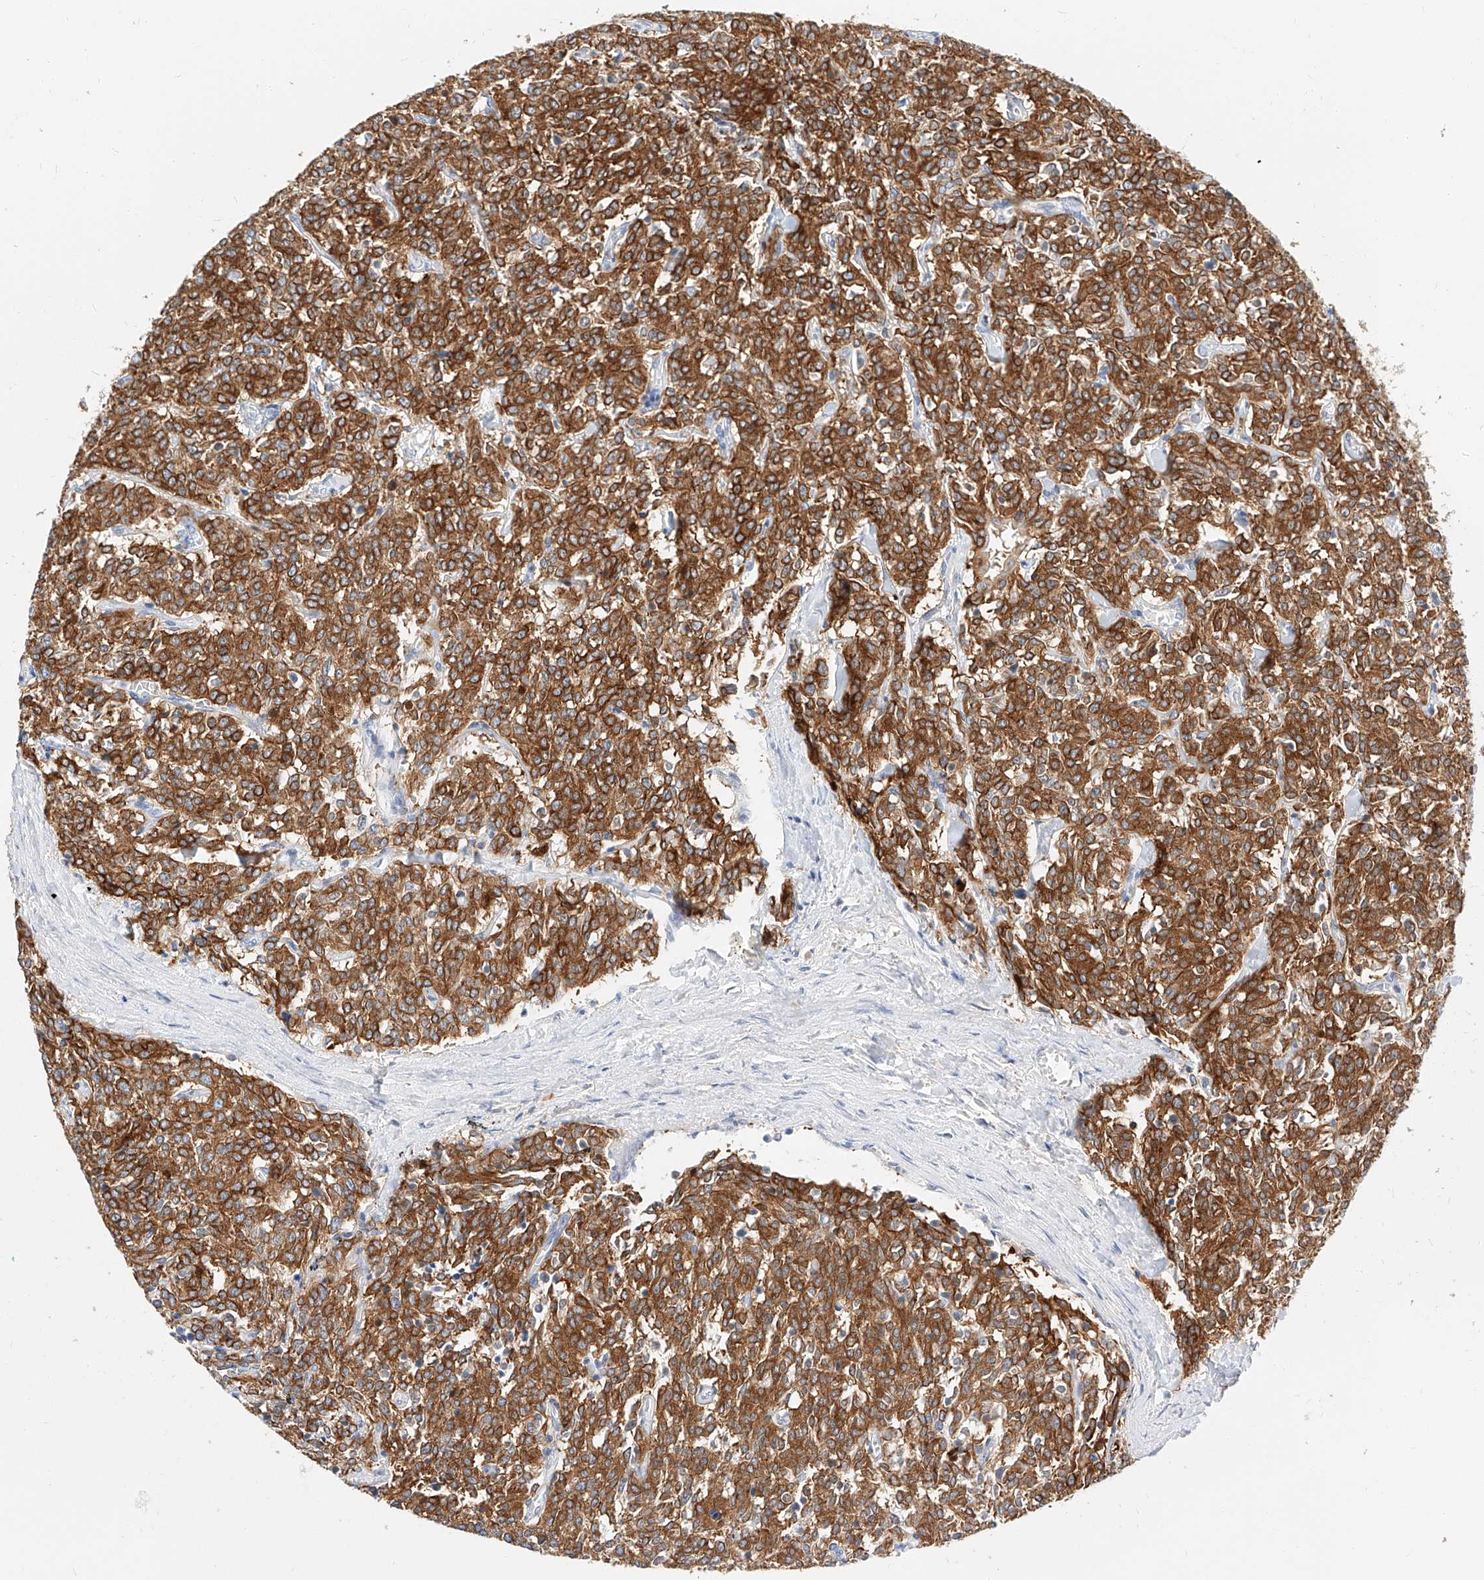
{"staining": {"intensity": "moderate", "quantity": ">75%", "location": "cytoplasmic/membranous"}, "tissue": "carcinoid", "cell_type": "Tumor cells", "image_type": "cancer", "snomed": [{"axis": "morphology", "description": "Carcinoid, malignant, NOS"}, {"axis": "topography", "description": "Lung"}], "caption": "Carcinoid stained with a brown dye reveals moderate cytoplasmic/membranous positive staining in about >75% of tumor cells.", "gene": "MAP7", "patient": {"sex": "female", "age": 46}}